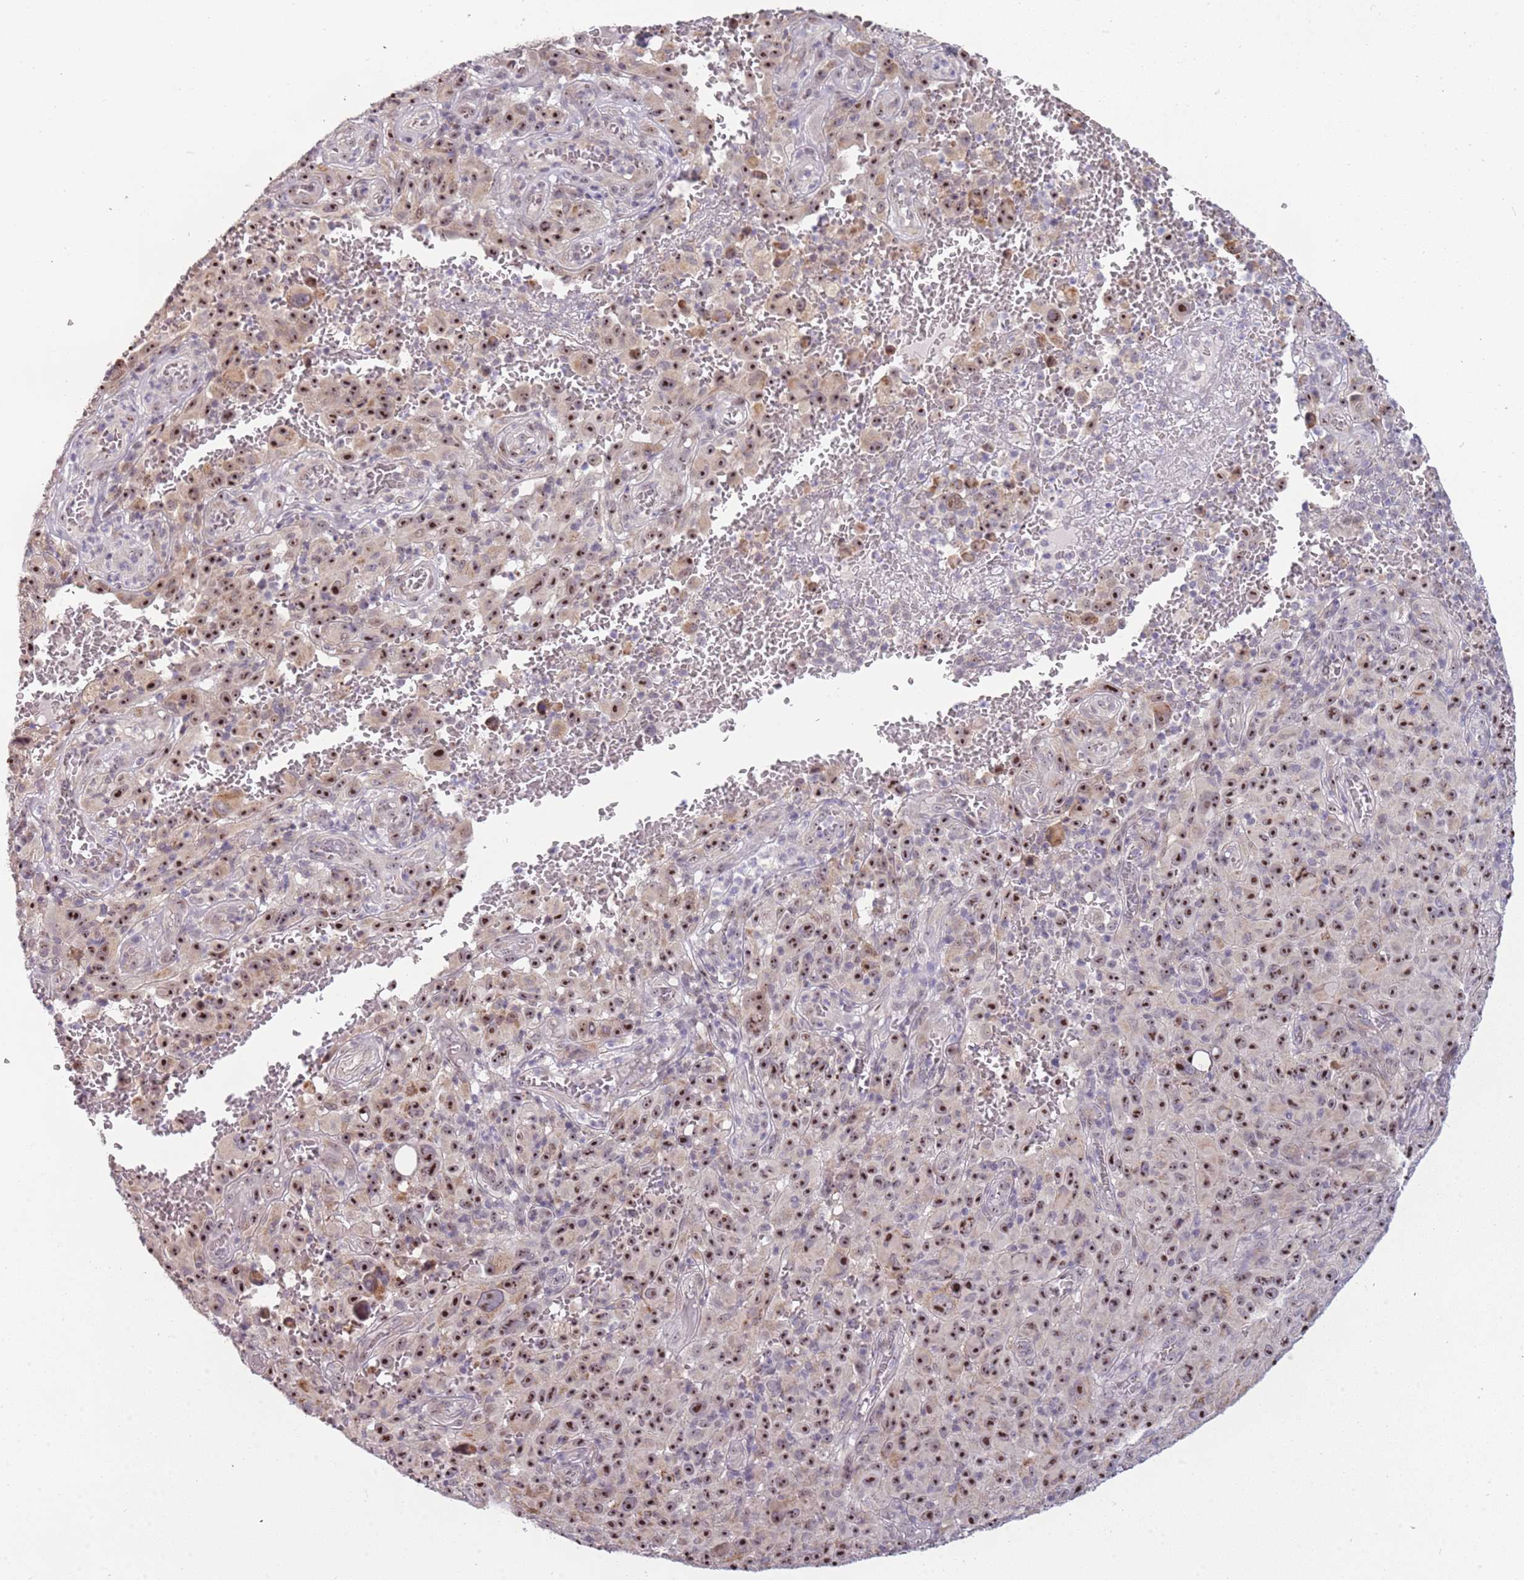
{"staining": {"intensity": "strong", "quantity": ">75%", "location": "nuclear"}, "tissue": "melanoma", "cell_type": "Tumor cells", "image_type": "cancer", "snomed": [{"axis": "morphology", "description": "Malignant melanoma, NOS"}, {"axis": "topography", "description": "Skin"}], "caption": "High-power microscopy captured an IHC histopathology image of melanoma, revealing strong nuclear expression in approximately >75% of tumor cells. Using DAB (3,3'-diaminobenzidine) (brown) and hematoxylin (blue) stains, captured at high magnification using brightfield microscopy.", "gene": "UCMA", "patient": {"sex": "female", "age": 82}}